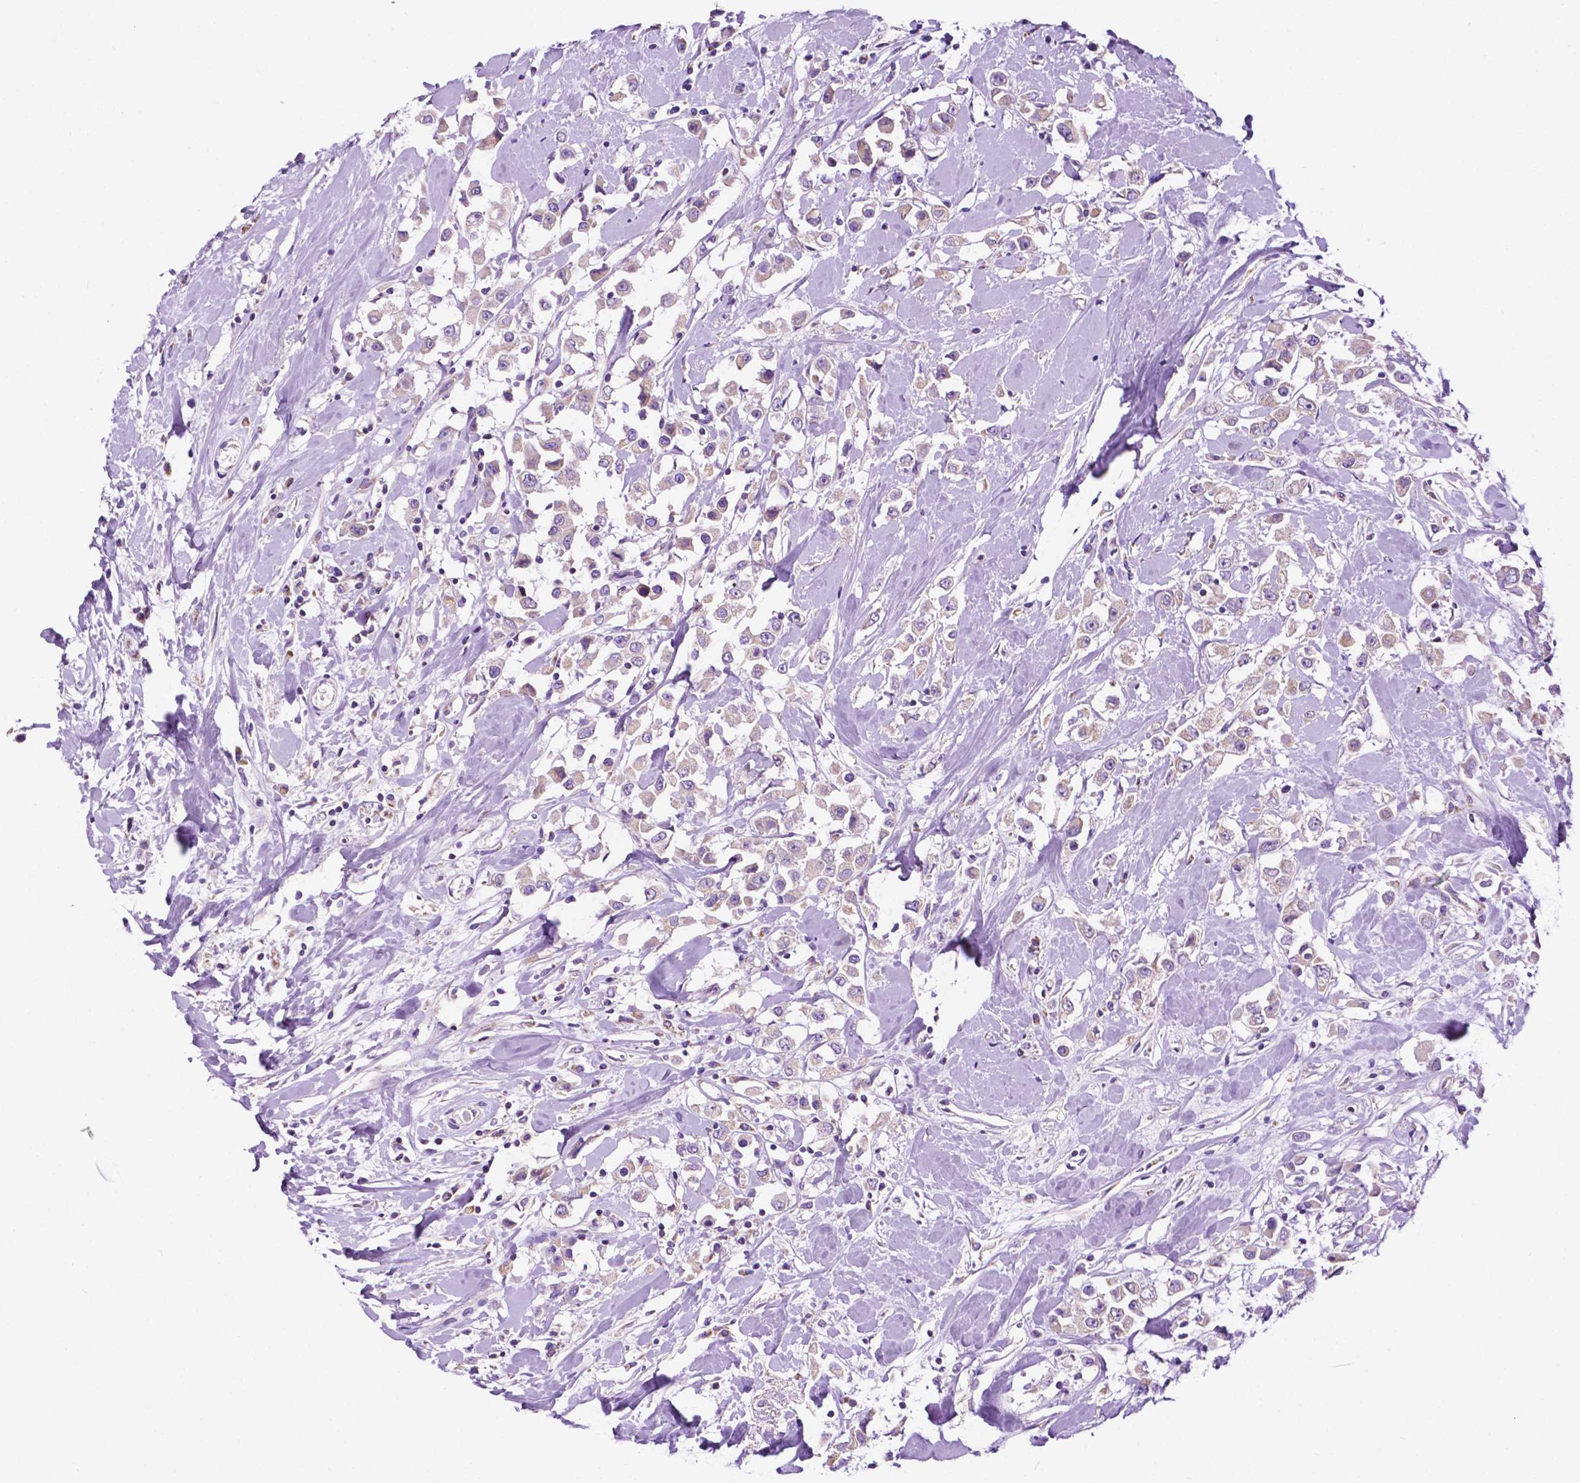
{"staining": {"intensity": "weak", "quantity": ">75%", "location": "cytoplasmic/membranous"}, "tissue": "breast cancer", "cell_type": "Tumor cells", "image_type": "cancer", "snomed": [{"axis": "morphology", "description": "Duct carcinoma"}, {"axis": "topography", "description": "Breast"}], "caption": "Protein staining demonstrates weak cytoplasmic/membranous expression in about >75% of tumor cells in breast invasive ductal carcinoma. (DAB IHC with brightfield microscopy, high magnification).", "gene": "PHYHIP", "patient": {"sex": "female", "age": 61}}